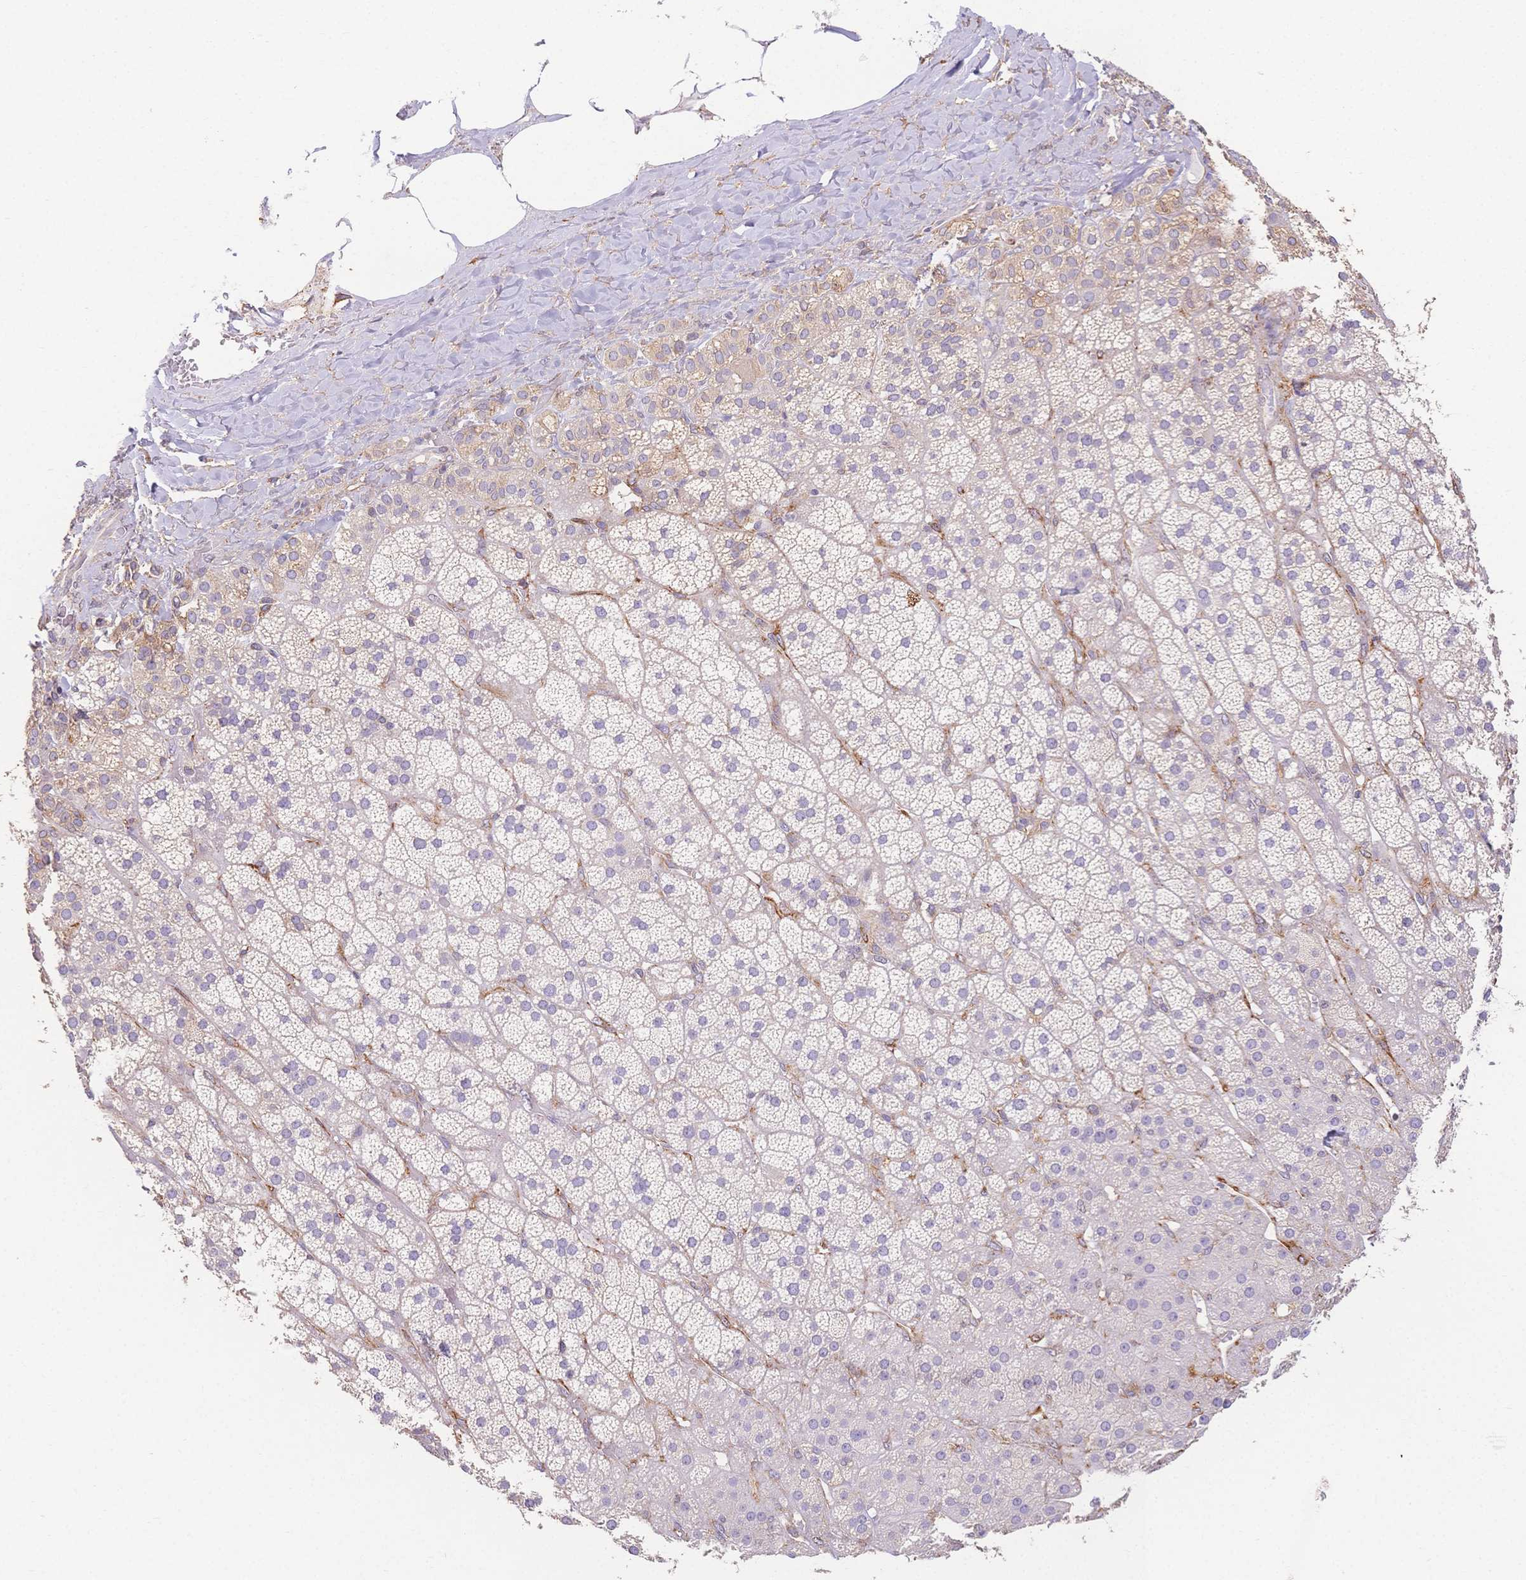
{"staining": {"intensity": "weak", "quantity": "25%-75%", "location": "cytoplasmic/membranous"}, "tissue": "adrenal gland", "cell_type": "Glandular cells", "image_type": "normal", "snomed": [{"axis": "morphology", "description": "Normal tissue, NOS"}, {"axis": "topography", "description": "Adrenal gland"}], "caption": "Protein expression by immunohistochemistry reveals weak cytoplasmic/membranous expression in about 25%-75% of glandular cells in unremarkable adrenal gland. The staining was performed using DAB (3,3'-diaminobenzidine) to visualize the protein expression in brown, while the nuclei were stained in blue with hematoxylin (Magnification: 20x).", "gene": "HS3ST5", "patient": {"sex": "male", "age": 57}}